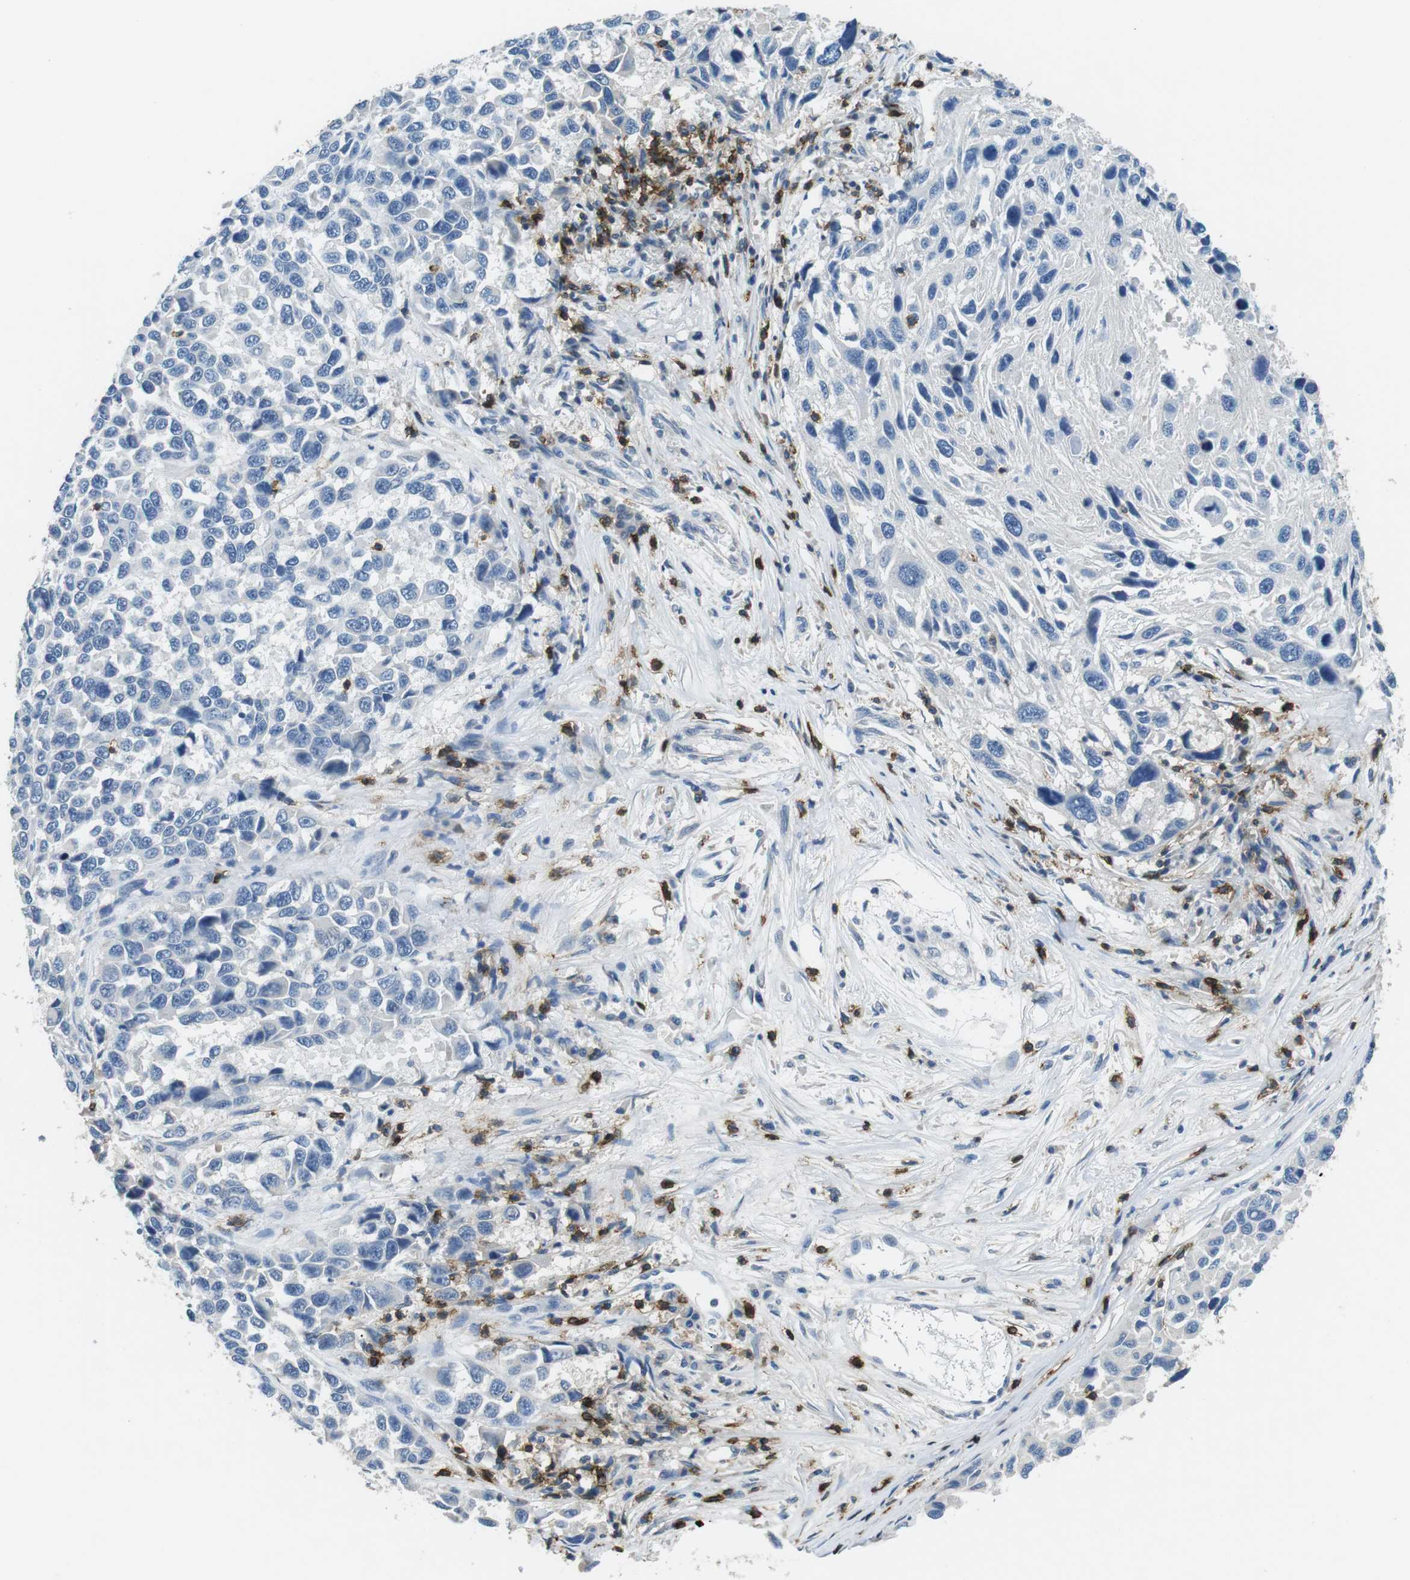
{"staining": {"intensity": "negative", "quantity": "none", "location": "none"}, "tissue": "melanoma", "cell_type": "Tumor cells", "image_type": "cancer", "snomed": [{"axis": "morphology", "description": "Malignant melanoma, NOS"}, {"axis": "topography", "description": "Skin"}], "caption": "Protein analysis of melanoma exhibits no significant staining in tumor cells.", "gene": "CD6", "patient": {"sex": "male", "age": 53}}